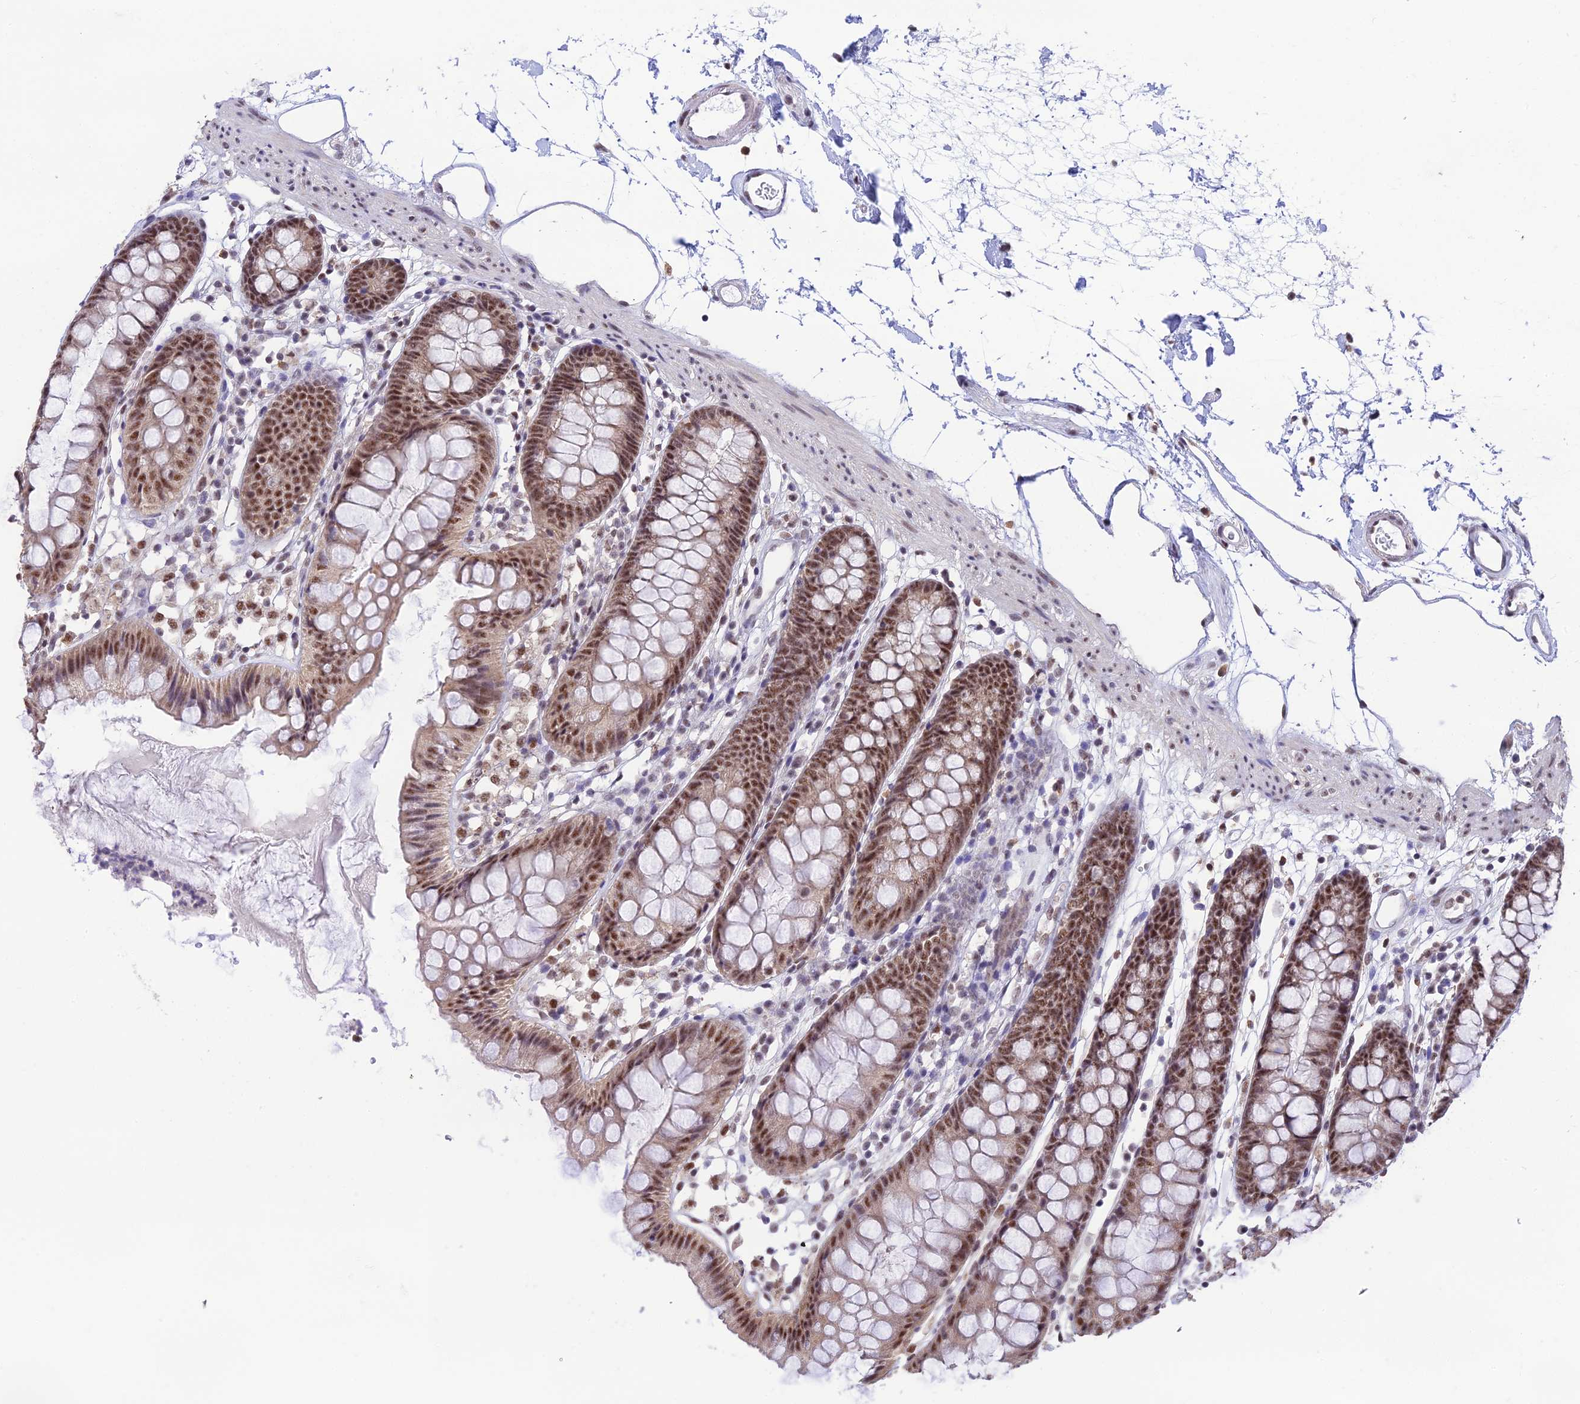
{"staining": {"intensity": "moderate", "quantity": ">75%", "location": "nuclear"}, "tissue": "colon", "cell_type": "Endothelial cells", "image_type": "normal", "snomed": [{"axis": "morphology", "description": "Normal tissue, NOS"}, {"axis": "topography", "description": "Colon"}], "caption": "A histopathology image of colon stained for a protein demonstrates moderate nuclear brown staining in endothelial cells. (DAB (3,3'-diaminobenzidine) IHC, brown staining for protein, blue staining for nuclei).", "gene": "THOC7", "patient": {"sex": "female", "age": 84}}